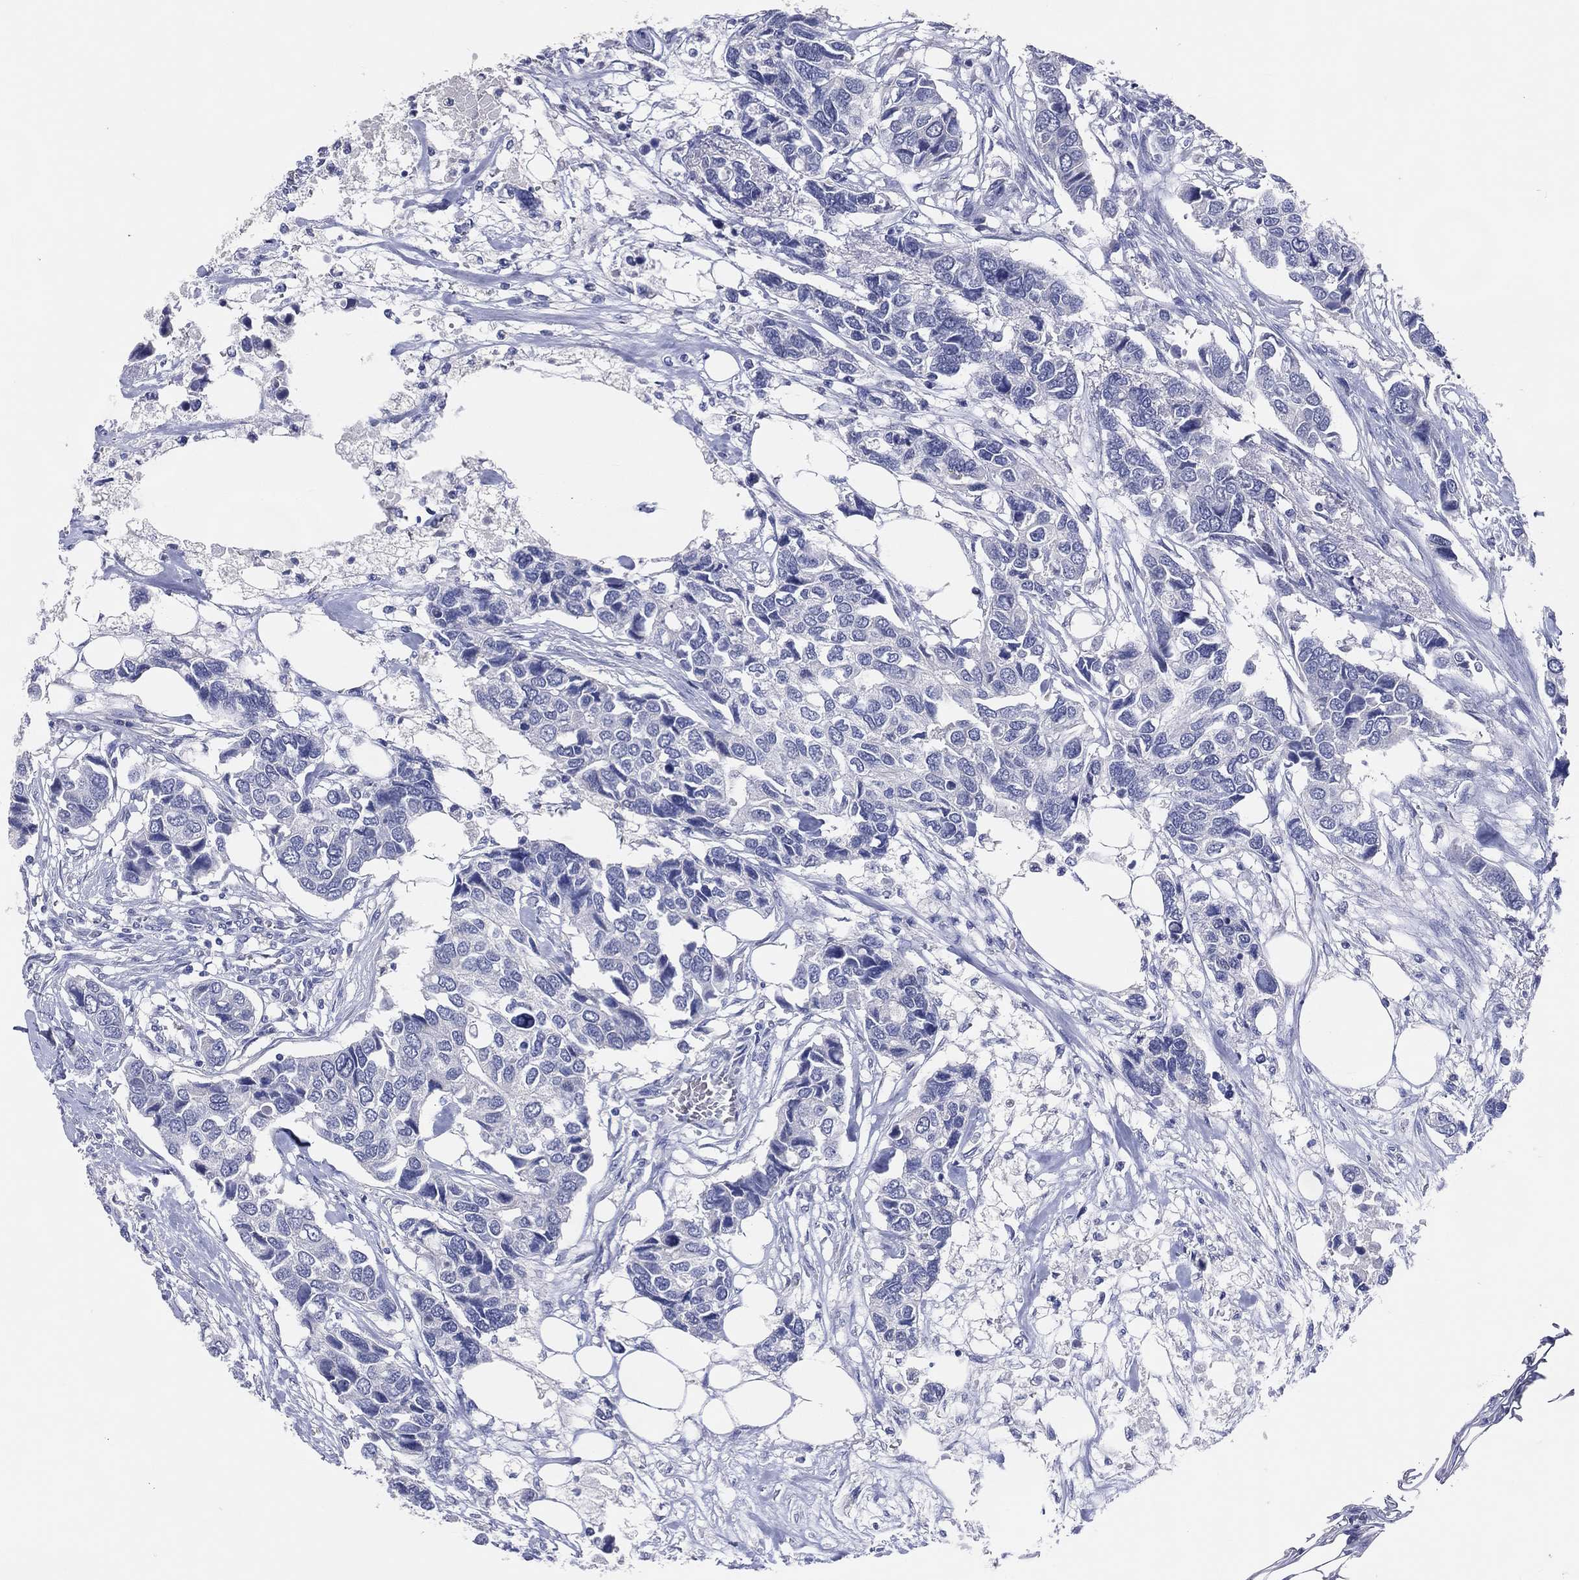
{"staining": {"intensity": "negative", "quantity": "none", "location": "none"}, "tissue": "breast cancer", "cell_type": "Tumor cells", "image_type": "cancer", "snomed": [{"axis": "morphology", "description": "Duct carcinoma"}, {"axis": "topography", "description": "Breast"}], "caption": "Protein analysis of infiltrating ductal carcinoma (breast) displays no significant positivity in tumor cells.", "gene": "DNAH6", "patient": {"sex": "female", "age": 83}}